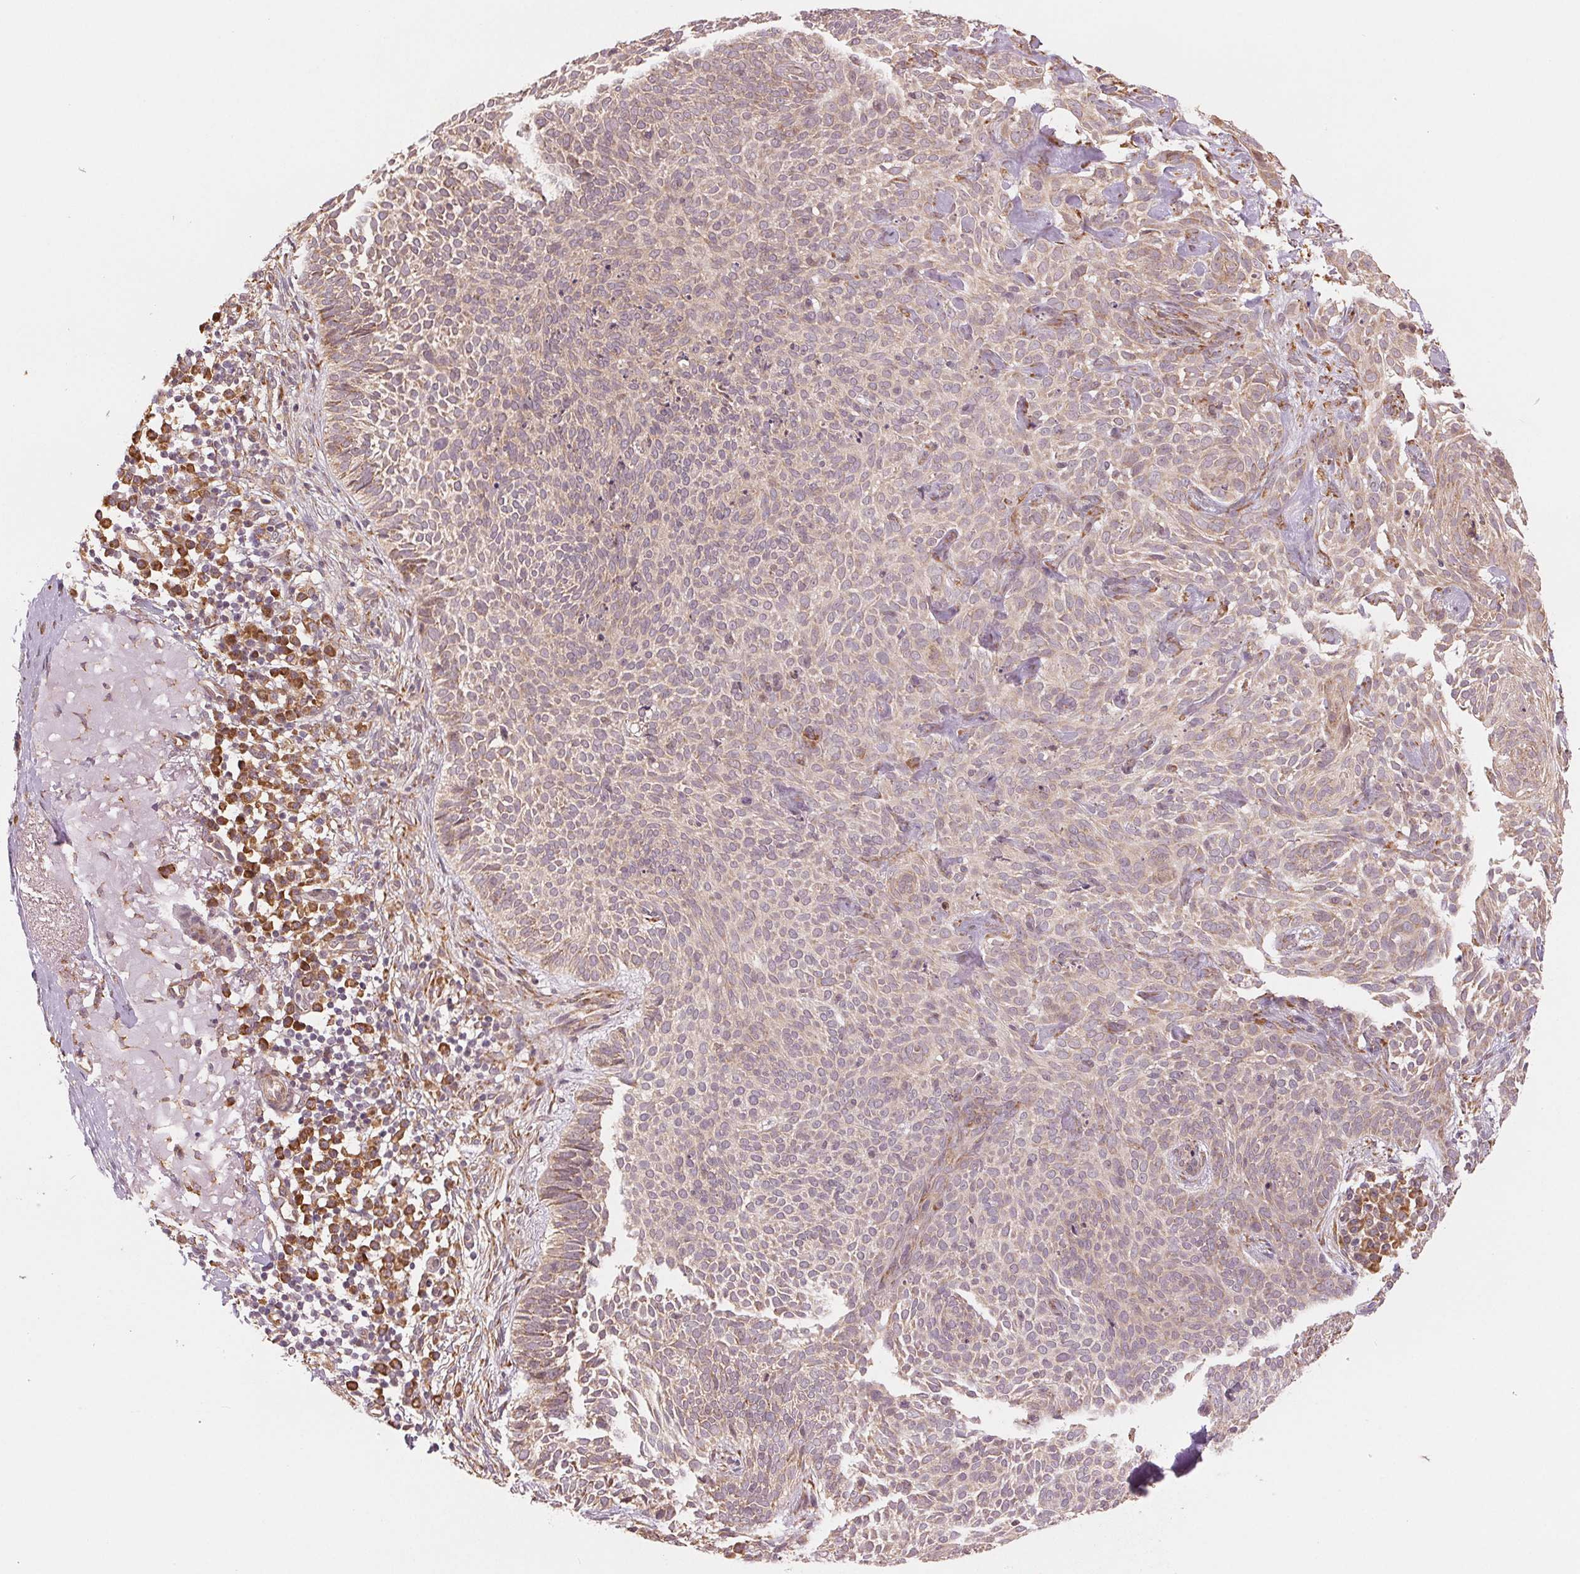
{"staining": {"intensity": "weak", "quantity": ">75%", "location": "cytoplasmic/membranous"}, "tissue": "skin cancer", "cell_type": "Tumor cells", "image_type": "cancer", "snomed": [{"axis": "morphology", "description": "Basal cell carcinoma"}, {"axis": "topography", "description": "Skin"}, {"axis": "topography", "description": "Skin of face"}], "caption": "The histopathology image exhibits staining of skin basal cell carcinoma, revealing weak cytoplasmic/membranous protein staining (brown color) within tumor cells. (Stains: DAB (3,3'-diaminobenzidine) in brown, nuclei in blue, Microscopy: brightfield microscopy at high magnification).", "gene": "SLC20A1", "patient": {"sex": "female", "age": 82}}